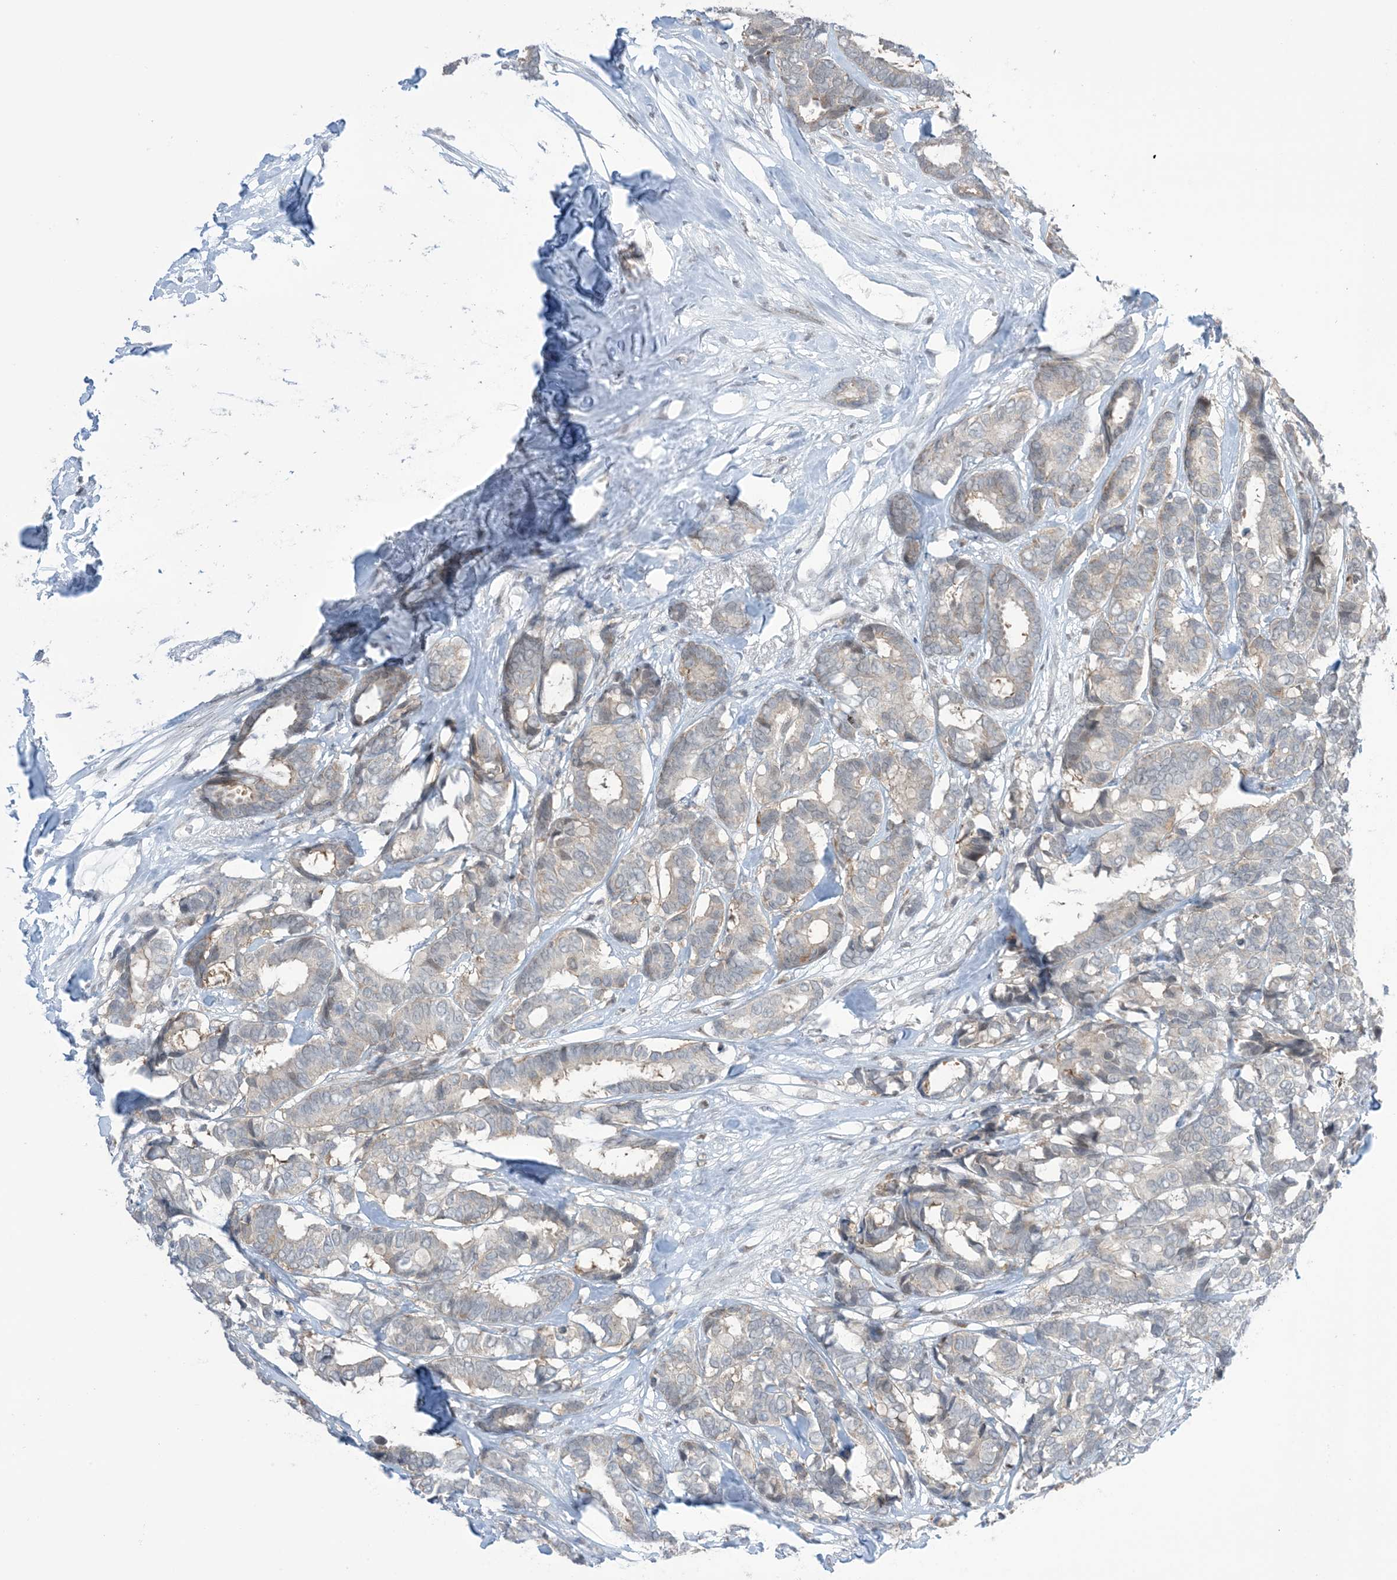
{"staining": {"intensity": "weak", "quantity": "<25%", "location": "cytoplasmic/membranous"}, "tissue": "breast cancer", "cell_type": "Tumor cells", "image_type": "cancer", "snomed": [{"axis": "morphology", "description": "Duct carcinoma"}, {"axis": "topography", "description": "Breast"}], "caption": "IHC image of neoplastic tissue: human breast cancer stained with DAB shows no significant protein staining in tumor cells.", "gene": "TFPT", "patient": {"sex": "female", "age": 87}}